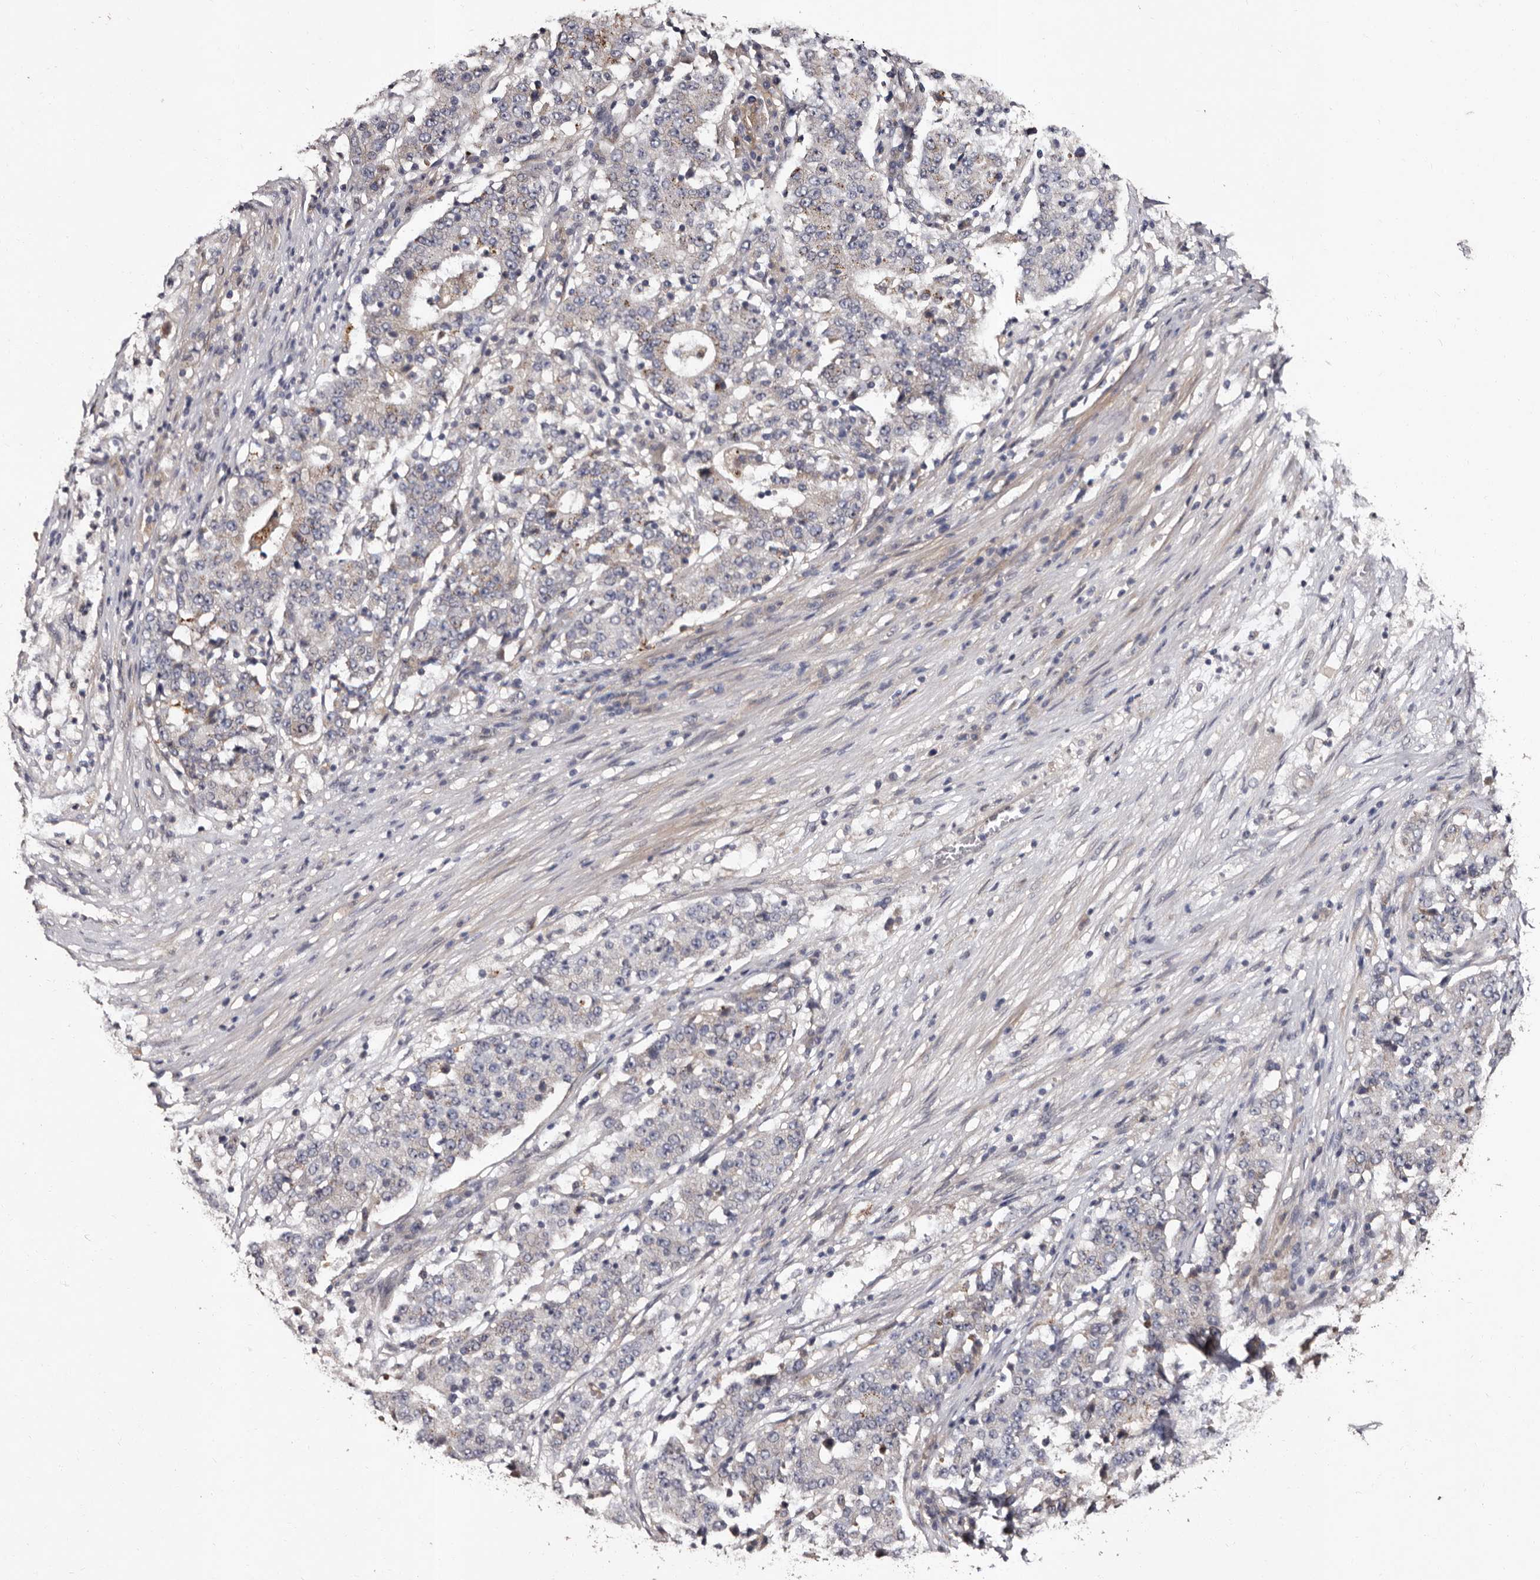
{"staining": {"intensity": "weak", "quantity": "<25%", "location": "cytoplasmic/membranous"}, "tissue": "stomach cancer", "cell_type": "Tumor cells", "image_type": "cancer", "snomed": [{"axis": "morphology", "description": "Adenocarcinoma, NOS"}, {"axis": "topography", "description": "Stomach"}], "caption": "The image displays no significant expression in tumor cells of stomach cancer. Nuclei are stained in blue.", "gene": "FAM91A1", "patient": {"sex": "male", "age": 59}}